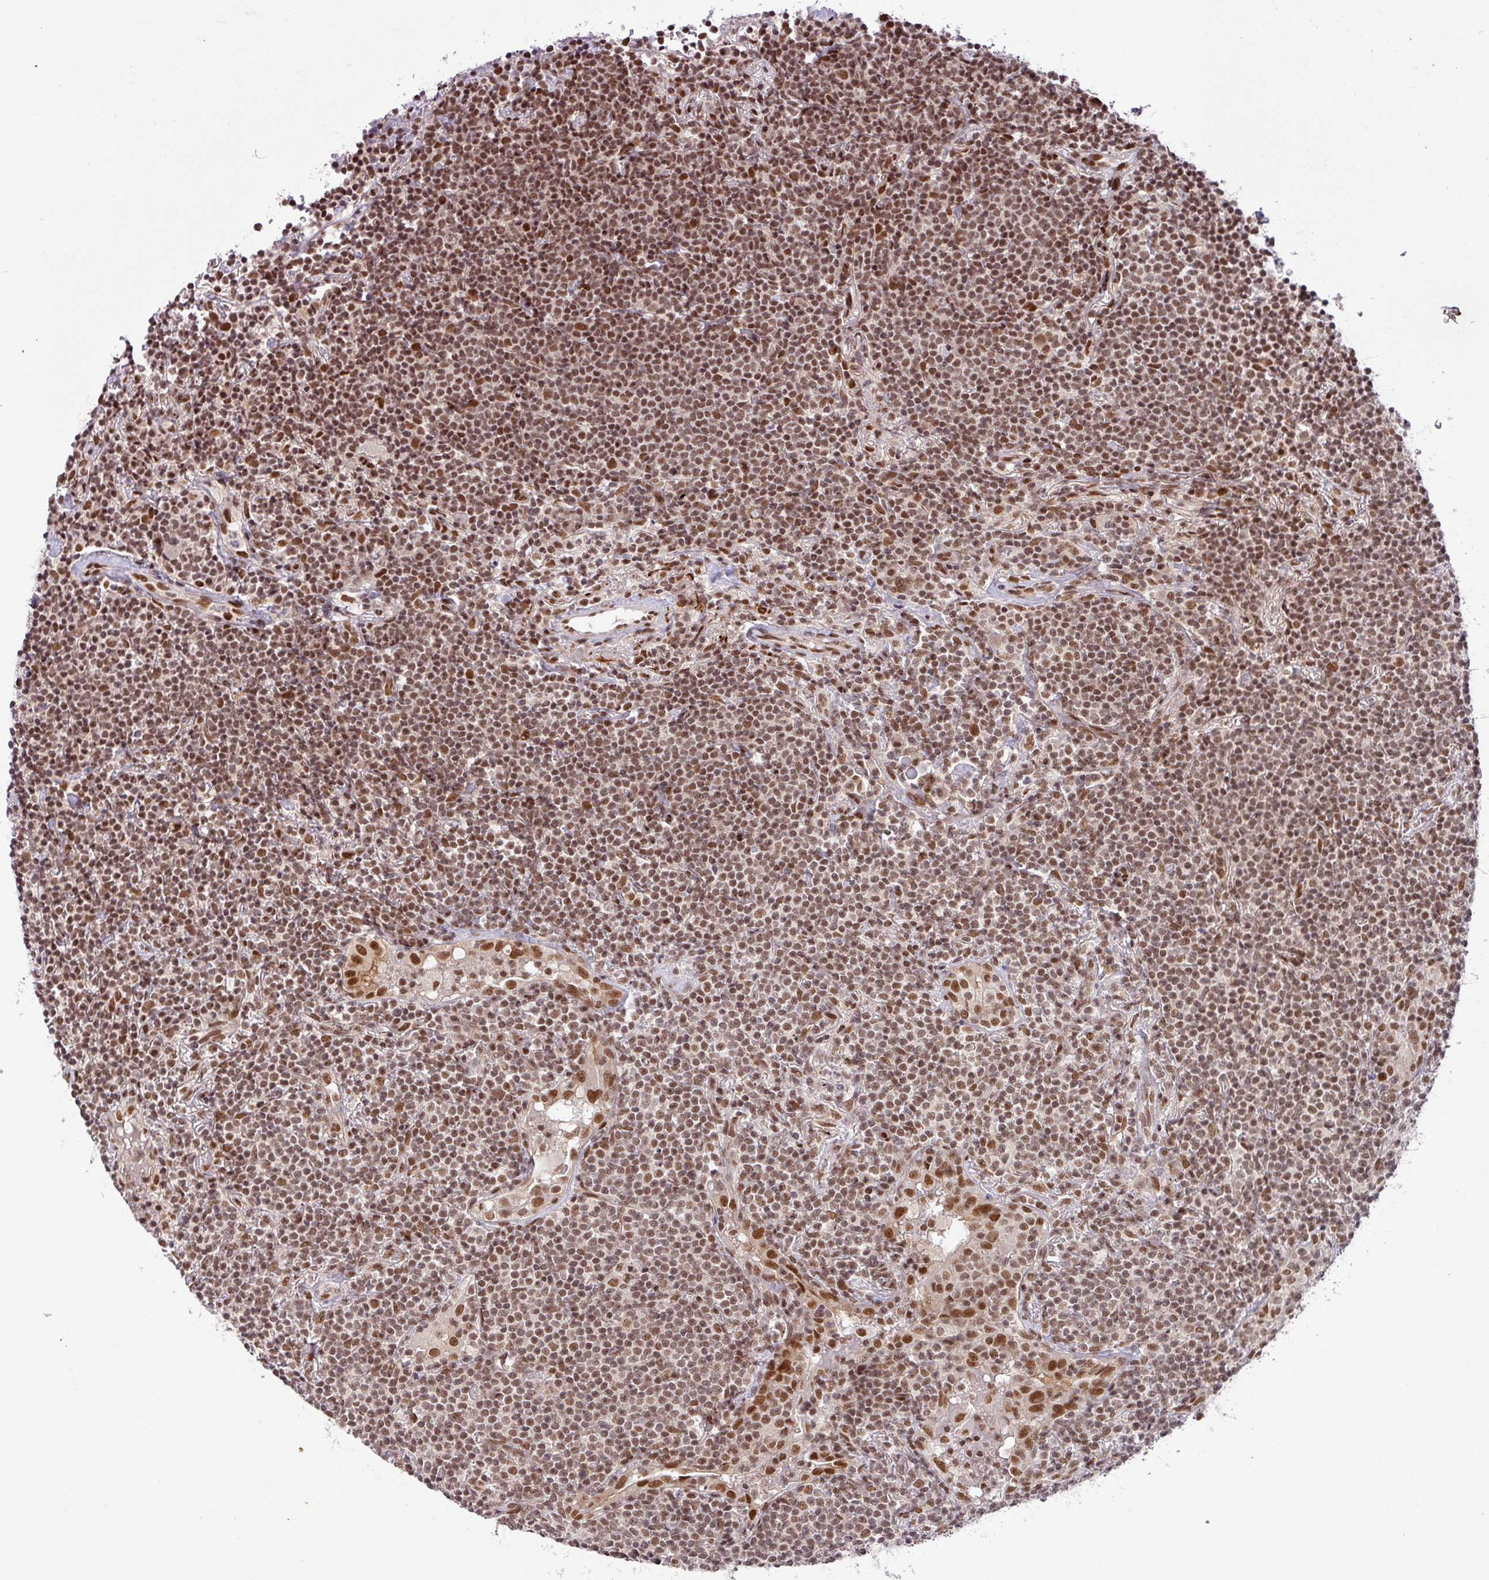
{"staining": {"intensity": "moderate", "quantity": ">75%", "location": "nuclear"}, "tissue": "lymphoma", "cell_type": "Tumor cells", "image_type": "cancer", "snomed": [{"axis": "morphology", "description": "Malignant lymphoma, non-Hodgkin's type, Low grade"}, {"axis": "topography", "description": "Lung"}], "caption": "A brown stain highlights moderate nuclear staining of a protein in lymphoma tumor cells.", "gene": "SRSF2", "patient": {"sex": "female", "age": 71}}